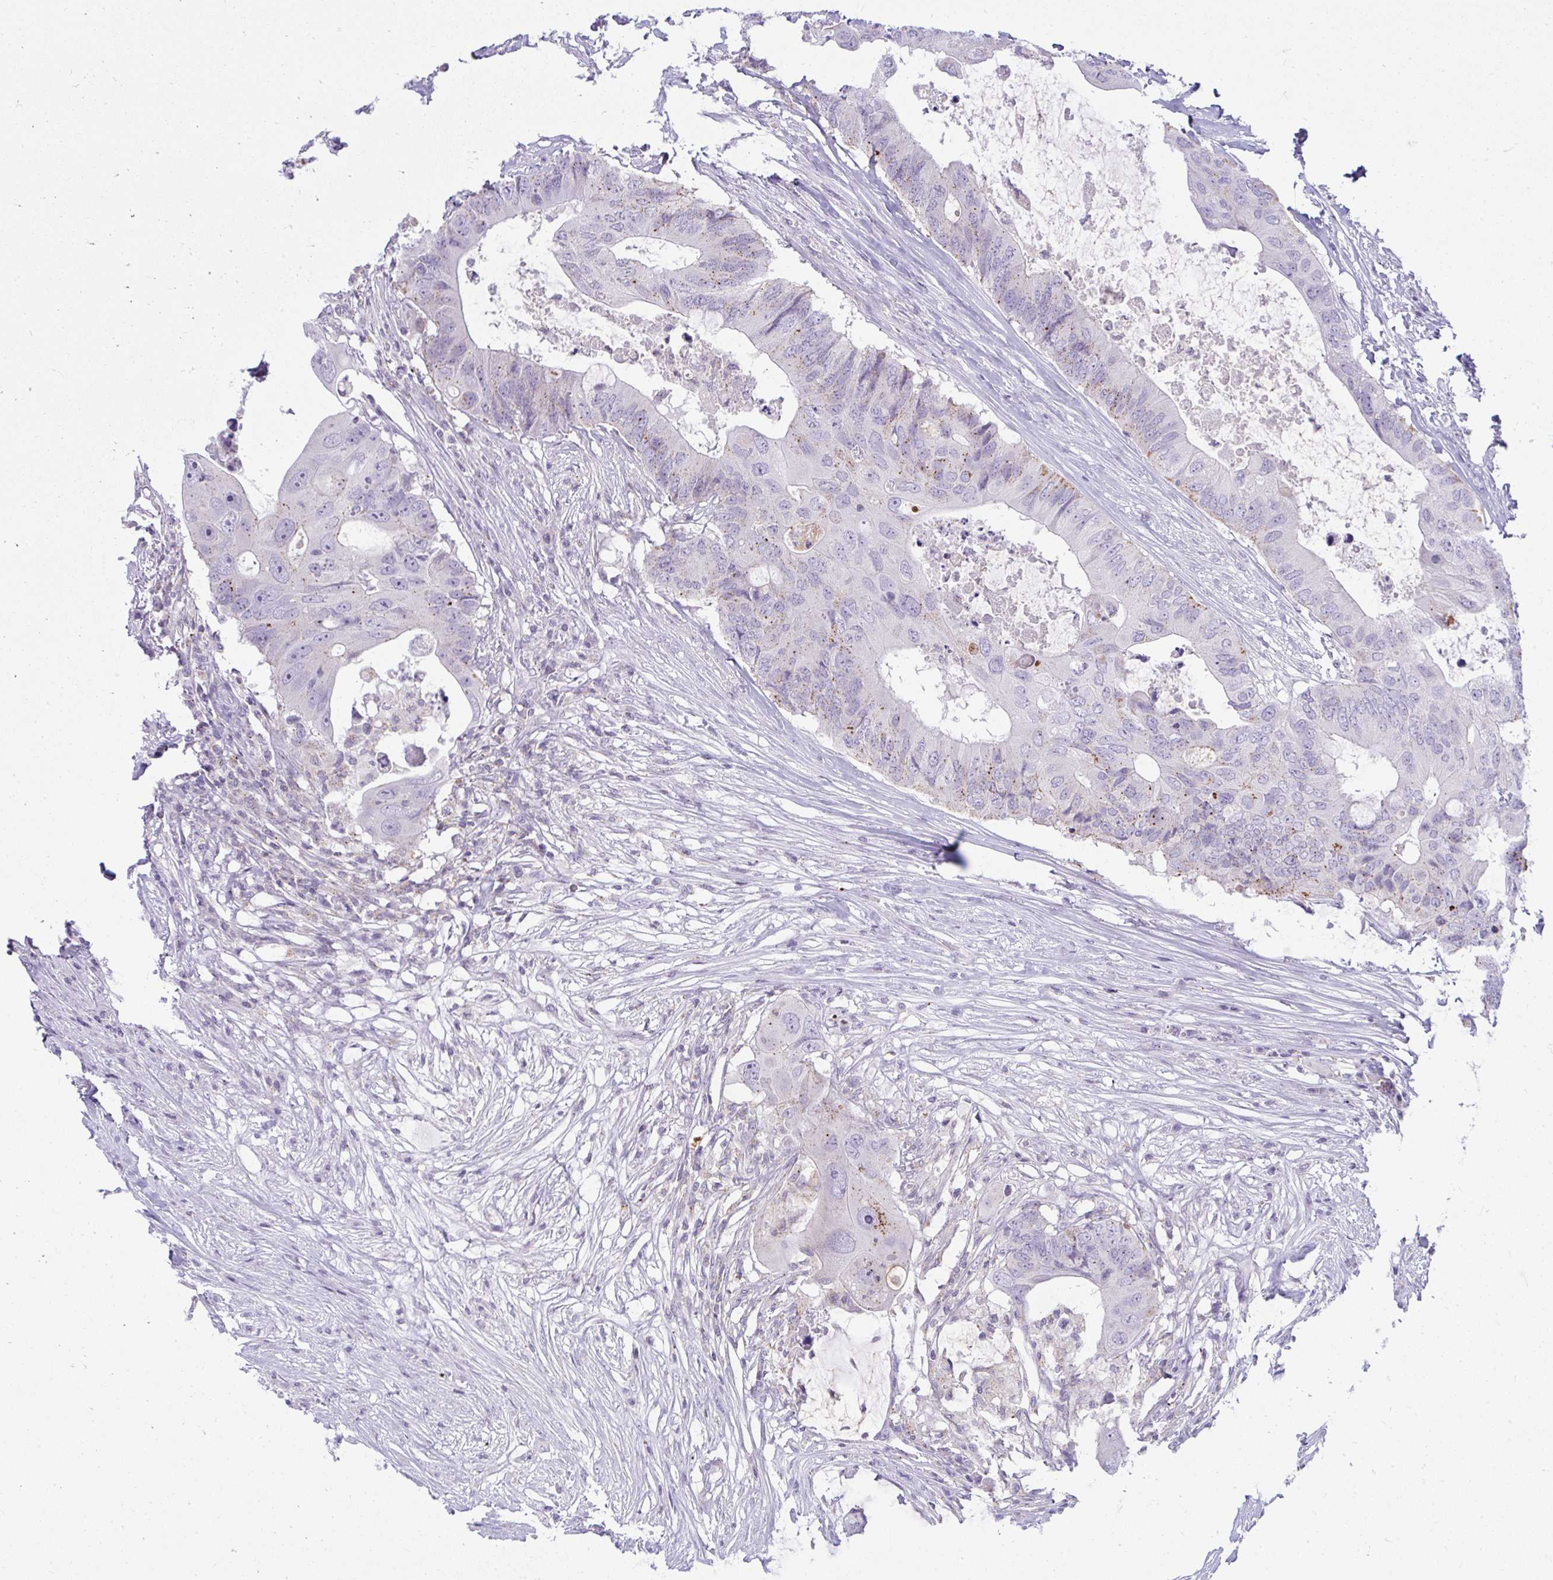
{"staining": {"intensity": "weak", "quantity": "25%-75%", "location": "cytoplasmic/membranous"}, "tissue": "colorectal cancer", "cell_type": "Tumor cells", "image_type": "cancer", "snomed": [{"axis": "morphology", "description": "Adenocarcinoma, NOS"}, {"axis": "topography", "description": "Colon"}], "caption": "Immunohistochemistry (DAB) staining of human colorectal cancer (adenocarcinoma) exhibits weak cytoplasmic/membranous protein expression in about 25%-75% of tumor cells.", "gene": "VPS4B", "patient": {"sex": "male", "age": 71}}